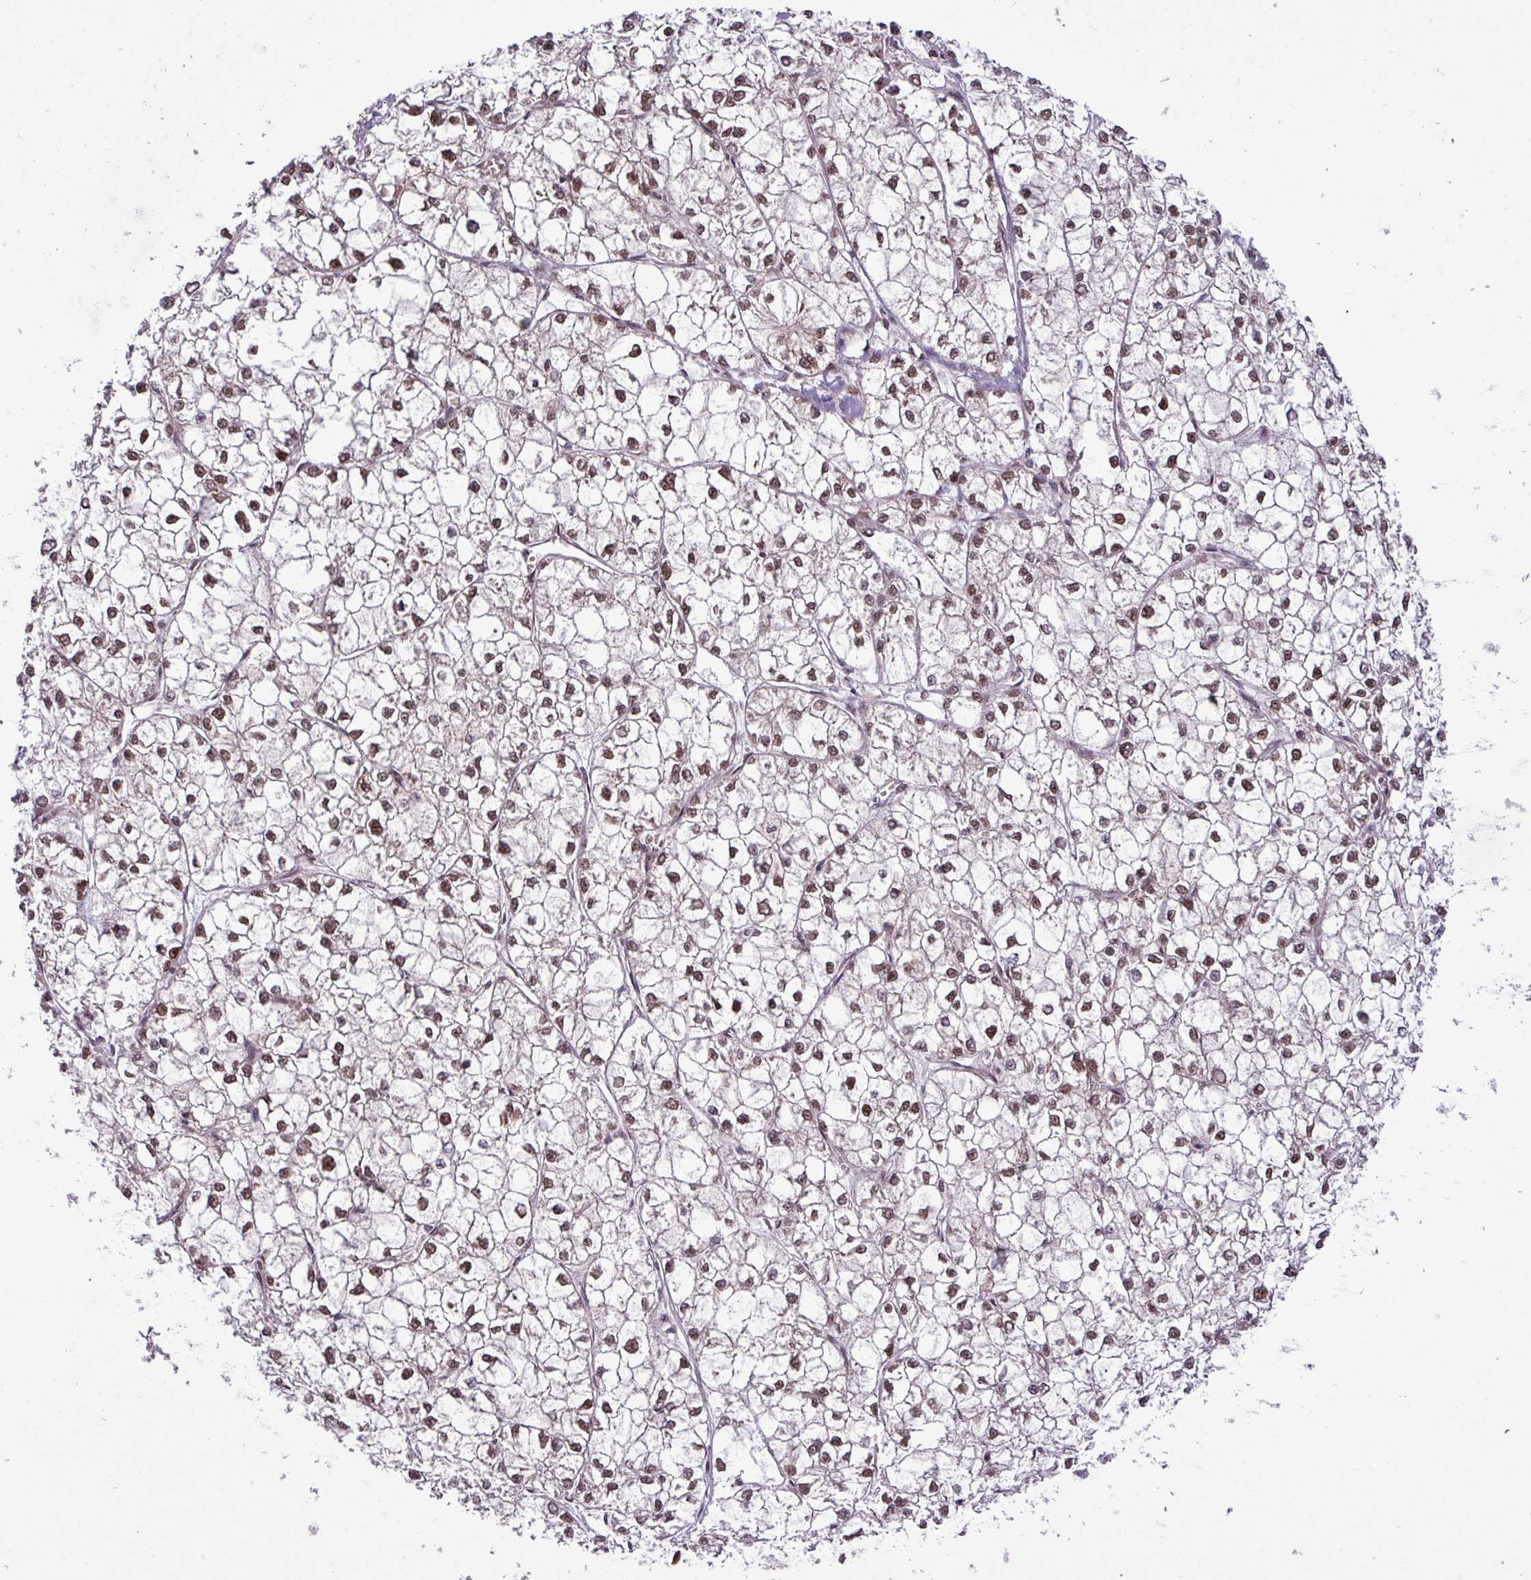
{"staining": {"intensity": "weak", "quantity": ">75%", "location": "nuclear"}, "tissue": "liver cancer", "cell_type": "Tumor cells", "image_type": "cancer", "snomed": [{"axis": "morphology", "description": "Carcinoma, Hepatocellular, NOS"}, {"axis": "topography", "description": "Liver"}], "caption": "IHC (DAB (3,3'-diaminobenzidine)) staining of liver cancer exhibits weak nuclear protein positivity in about >75% of tumor cells.", "gene": "C7orf50", "patient": {"sex": "female", "age": 43}}